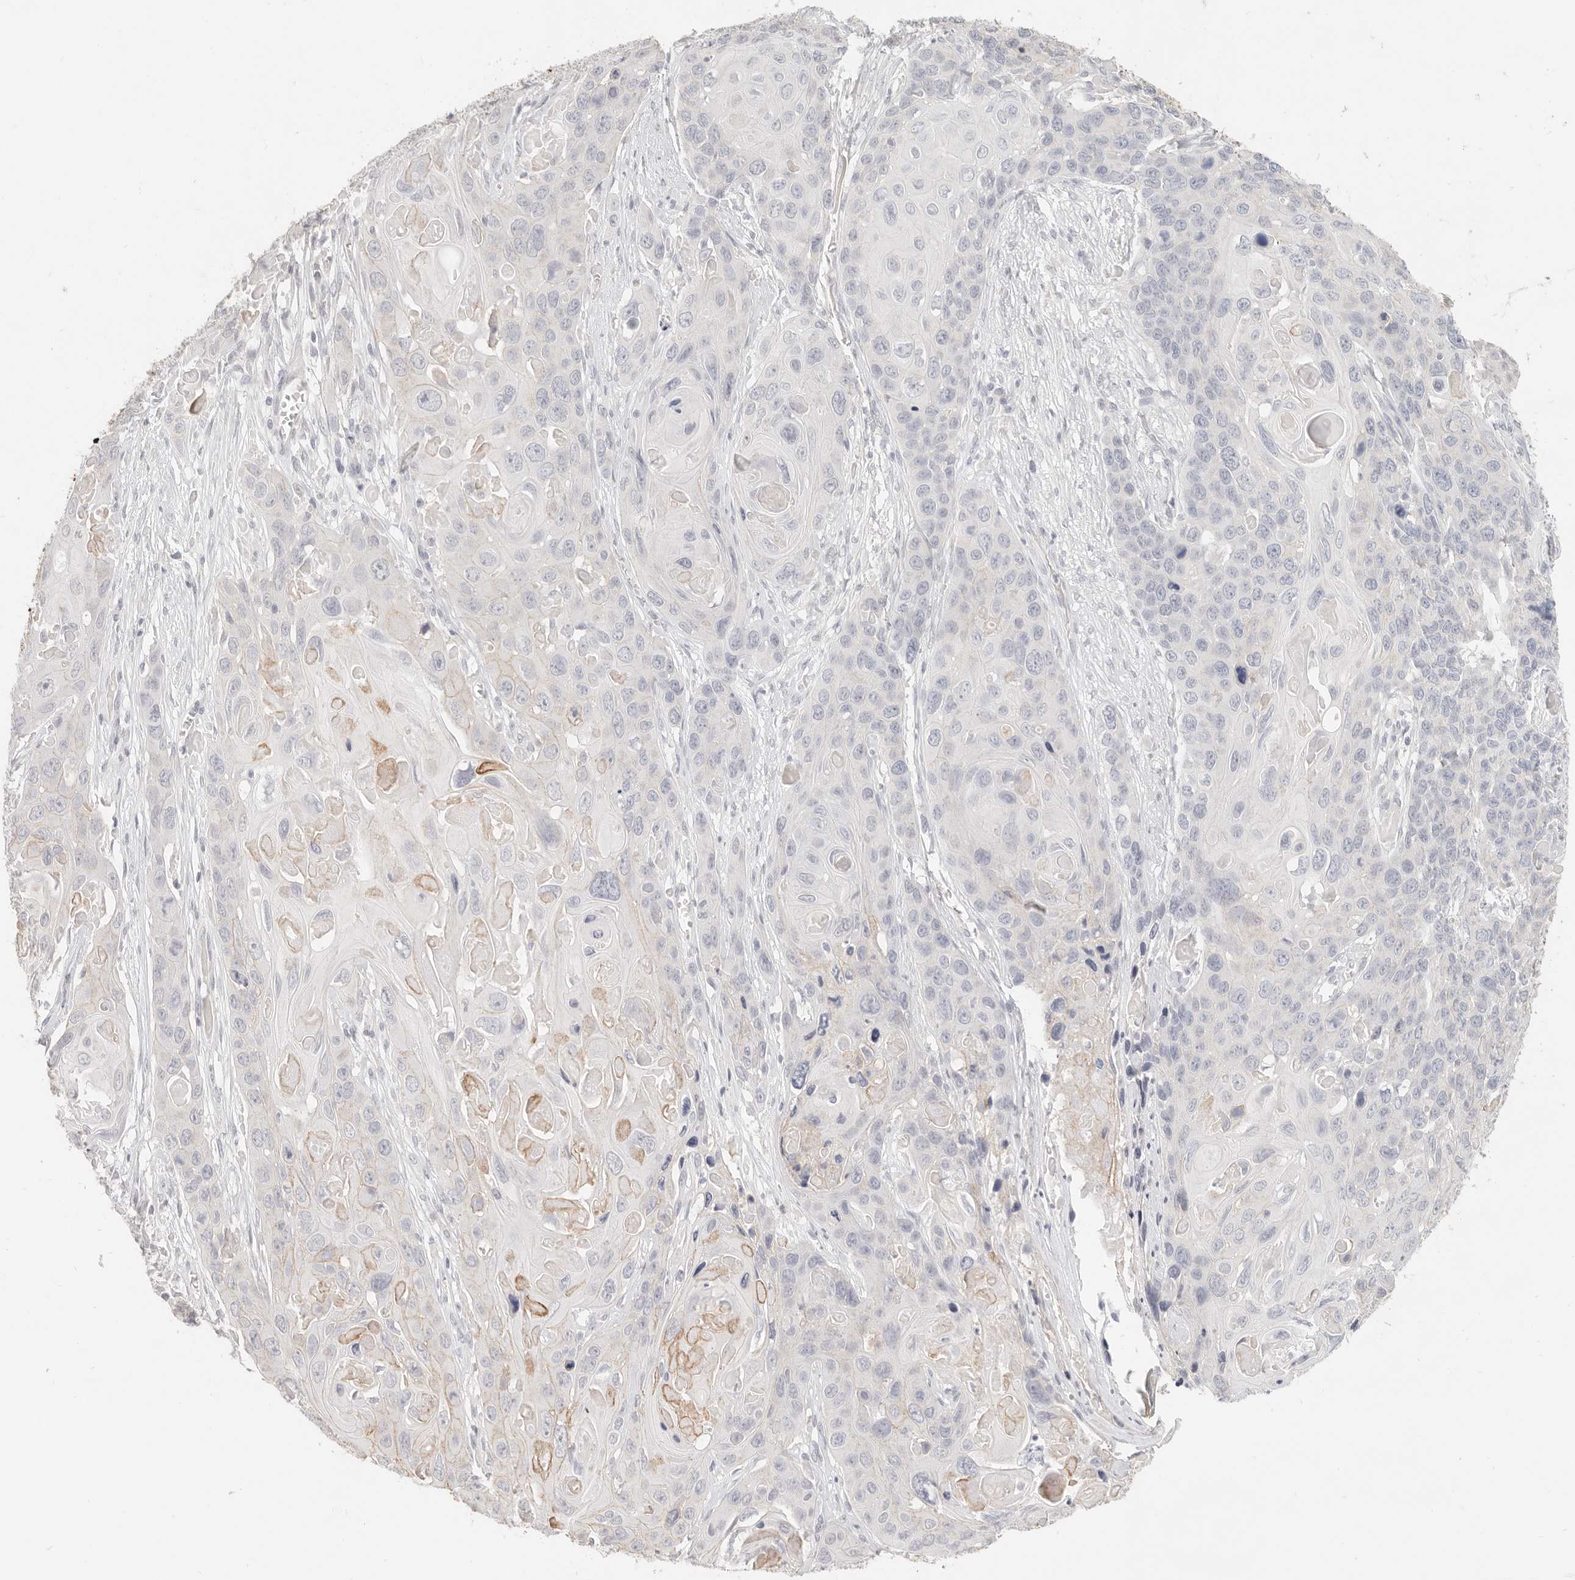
{"staining": {"intensity": "negative", "quantity": "none", "location": "none"}, "tissue": "skin cancer", "cell_type": "Tumor cells", "image_type": "cancer", "snomed": [{"axis": "morphology", "description": "Squamous cell carcinoma, NOS"}, {"axis": "topography", "description": "Skin"}], "caption": "Immunohistochemistry histopathology image of neoplastic tissue: human skin squamous cell carcinoma stained with DAB reveals no significant protein expression in tumor cells. (Immunohistochemistry (ihc), brightfield microscopy, high magnification).", "gene": "EPCAM", "patient": {"sex": "male", "age": 55}}